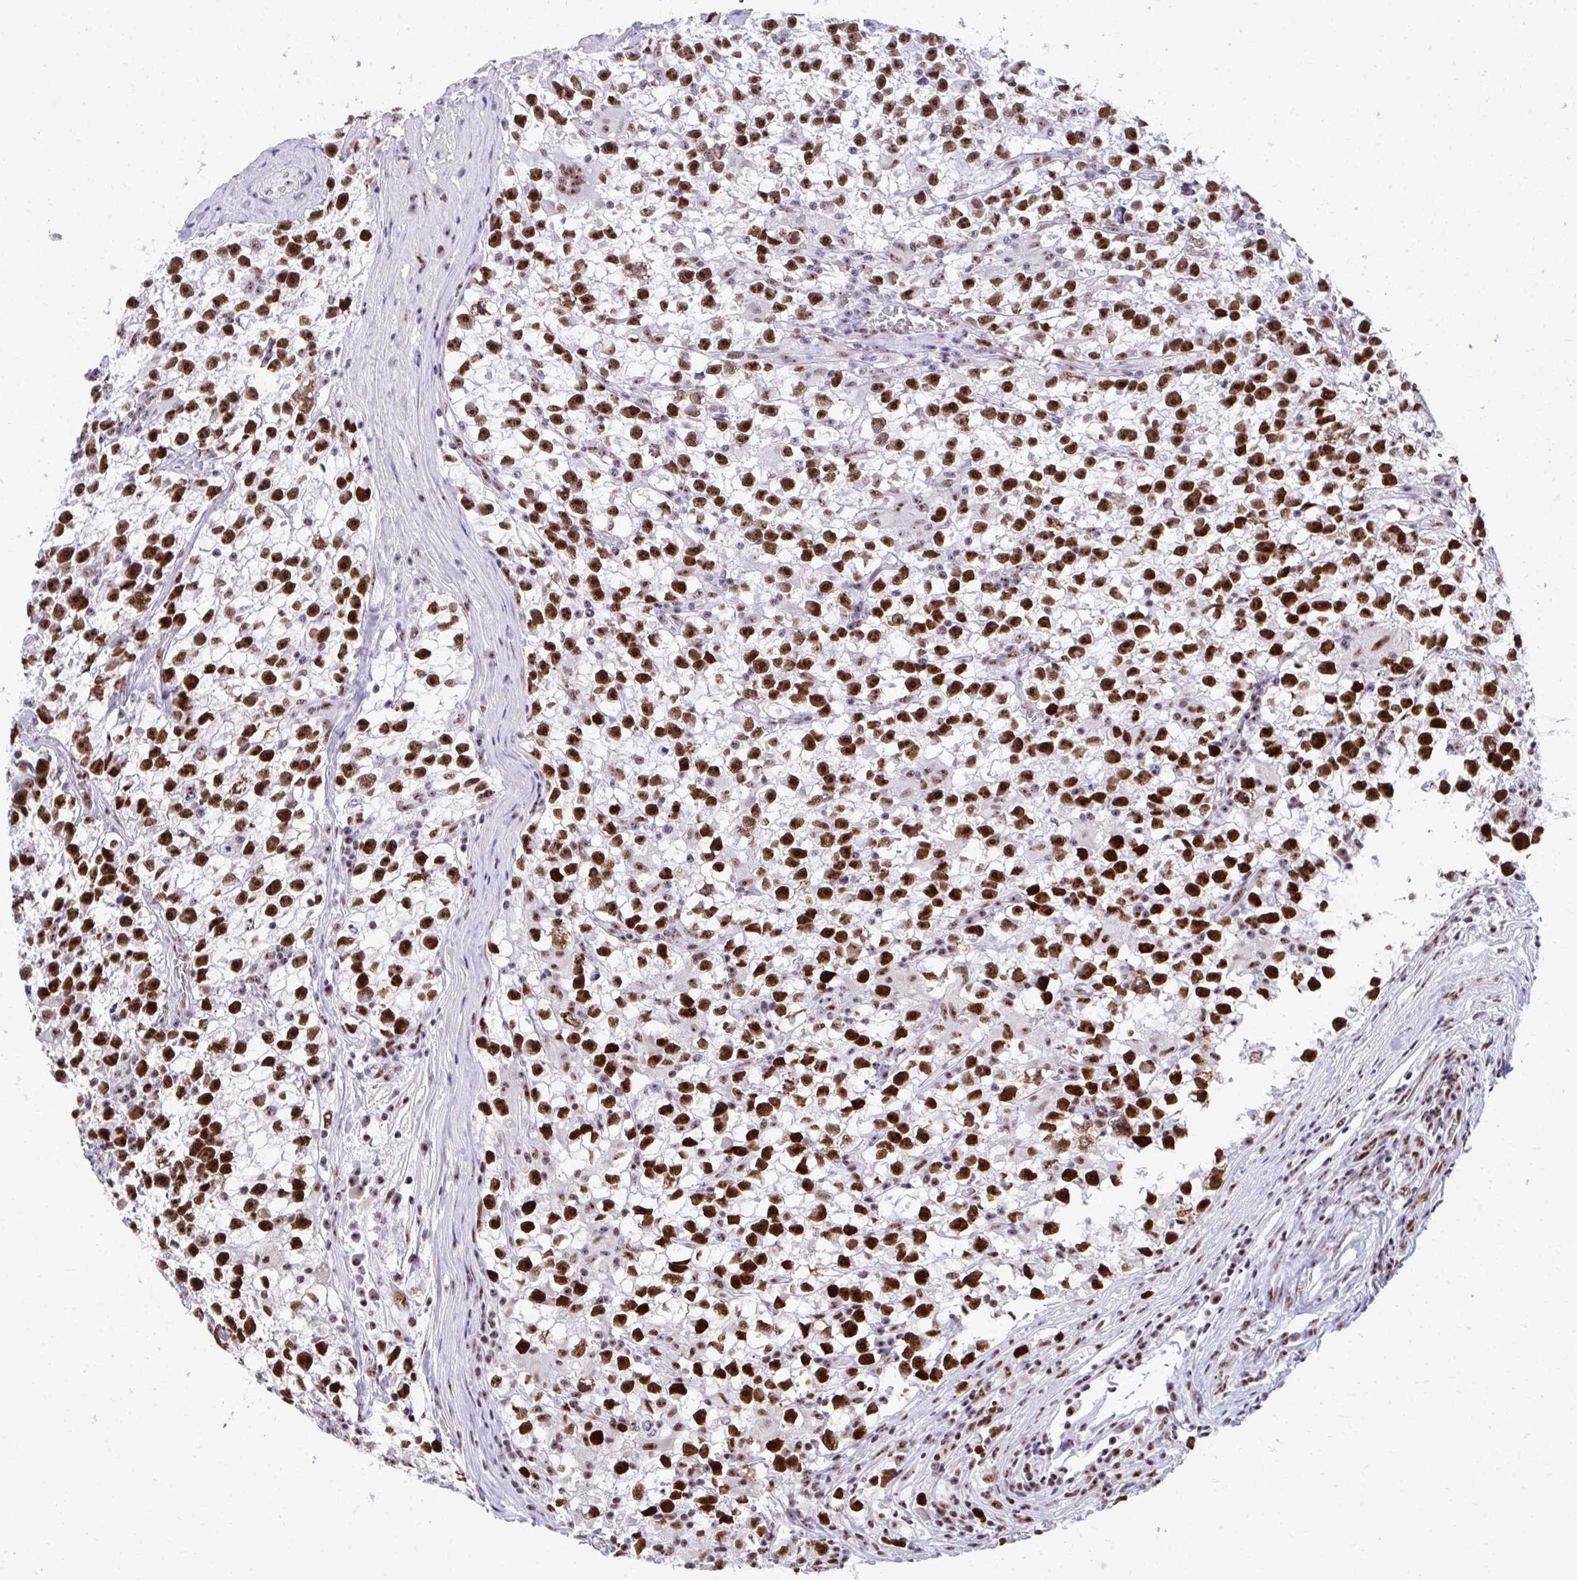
{"staining": {"intensity": "strong", "quantity": "25%-75%", "location": "nuclear"}, "tissue": "testis cancer", "cell_type": "Tumor cells", "image_type": "cancer", "snomed": [{"axis": "morphology", "description": "Seminoma, NOS"}, {"axis": "topography", "description": "Testis"}], "caption": "DAB (3,3'-diaminobenzidine) immunohistochemical staining of testis cancer (seminoma) reveals strong nuclear protein positivity in approximately 25%-75% of tumor cells.", "gene": "PELP1", "patient": {"sex": "male", "age": 31}}